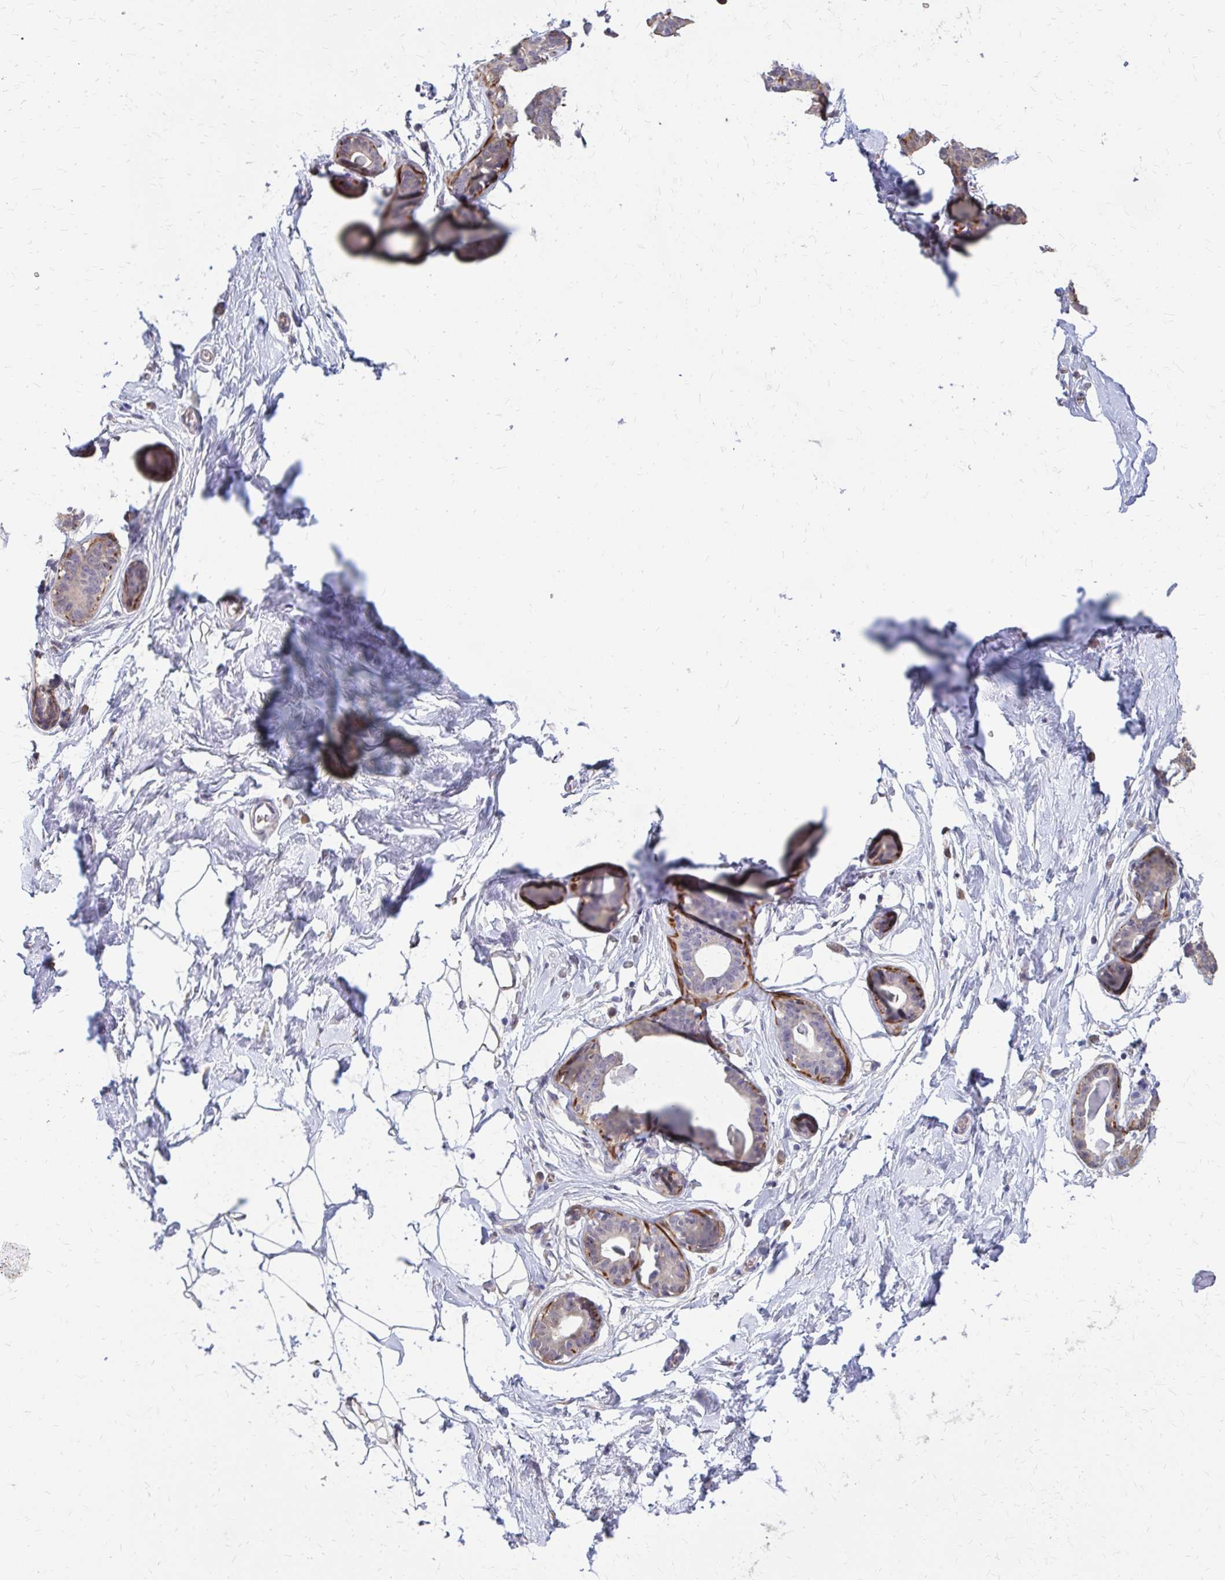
{"staining": {"intensity": "negative", "quantity": "none", "location": "none"}, "tissue": "breast", "cell_type": "Adipocytes", "image_type": "normal", "snomed": [{"axis": "morphology", "description": "Normal tissue, NOS"}, {"axis": "topography", "description": "Breast"}], "caption": "Adipocytes show no significant staining in normal breast.", "gene": "IFI44L", "patient": {"sex": "female", "age": 45}}